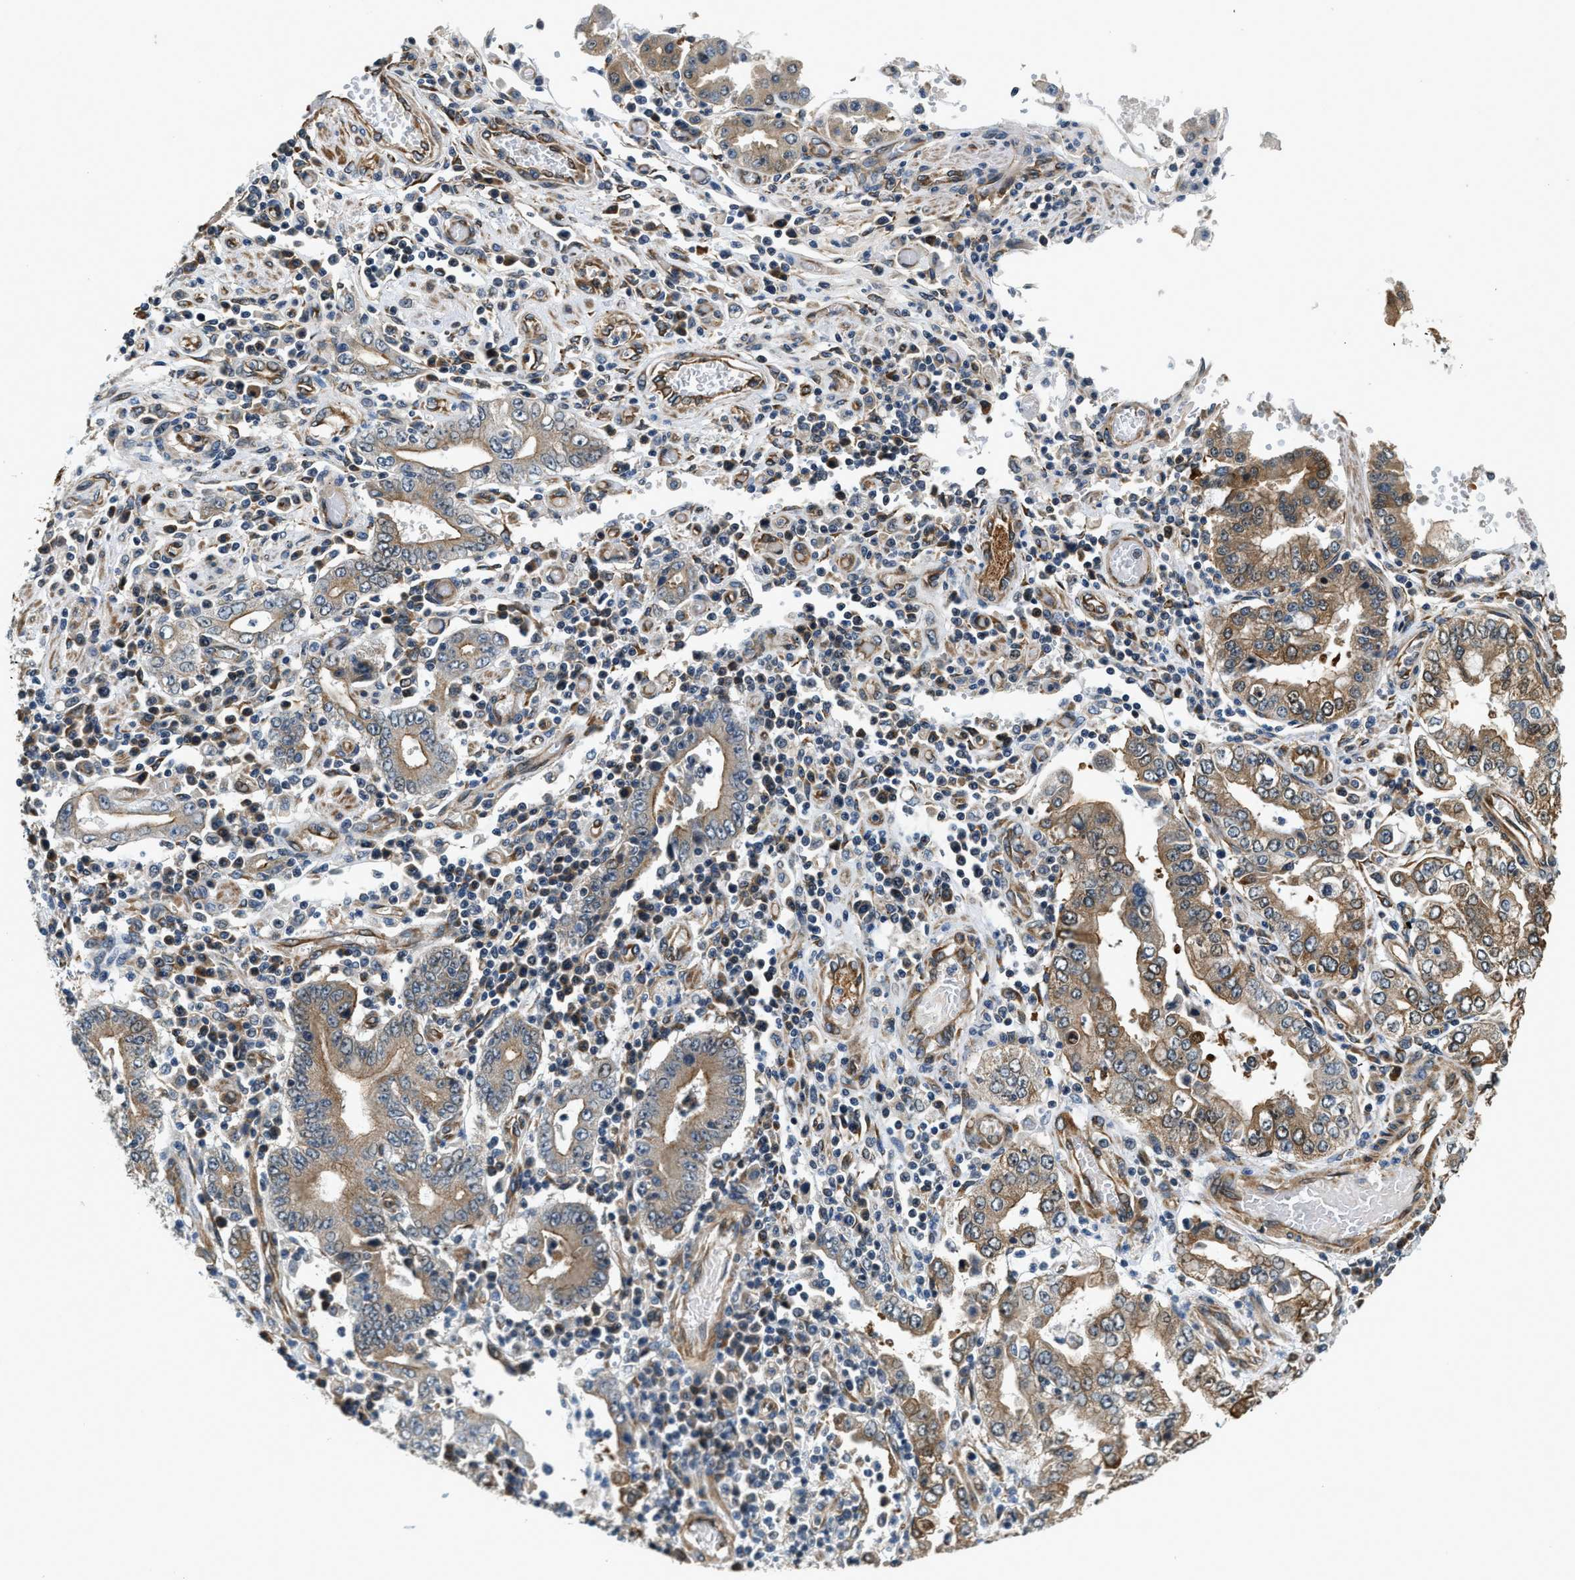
{"staining": {"intensity": "moderate", "quantity": ">75%", "location": "cytoplasmic/membranous"}, "tissue": "stomach cancer", "cell_type": "Tumor cells", "image_type": "cancer", "snomed": [{"axis": "morphology", "description": "Adenocarcinoma, NOS"}, {"axis": "topography", "description": "Stomach"}], "caption": "A brown stain labels moderate cytoplasmic/membranous staining of a protein in stomach cancer (adenocarcinoma) tumor cells.", "gene": "ALOX12", "patient": {"sex": "male", "age": 76}}